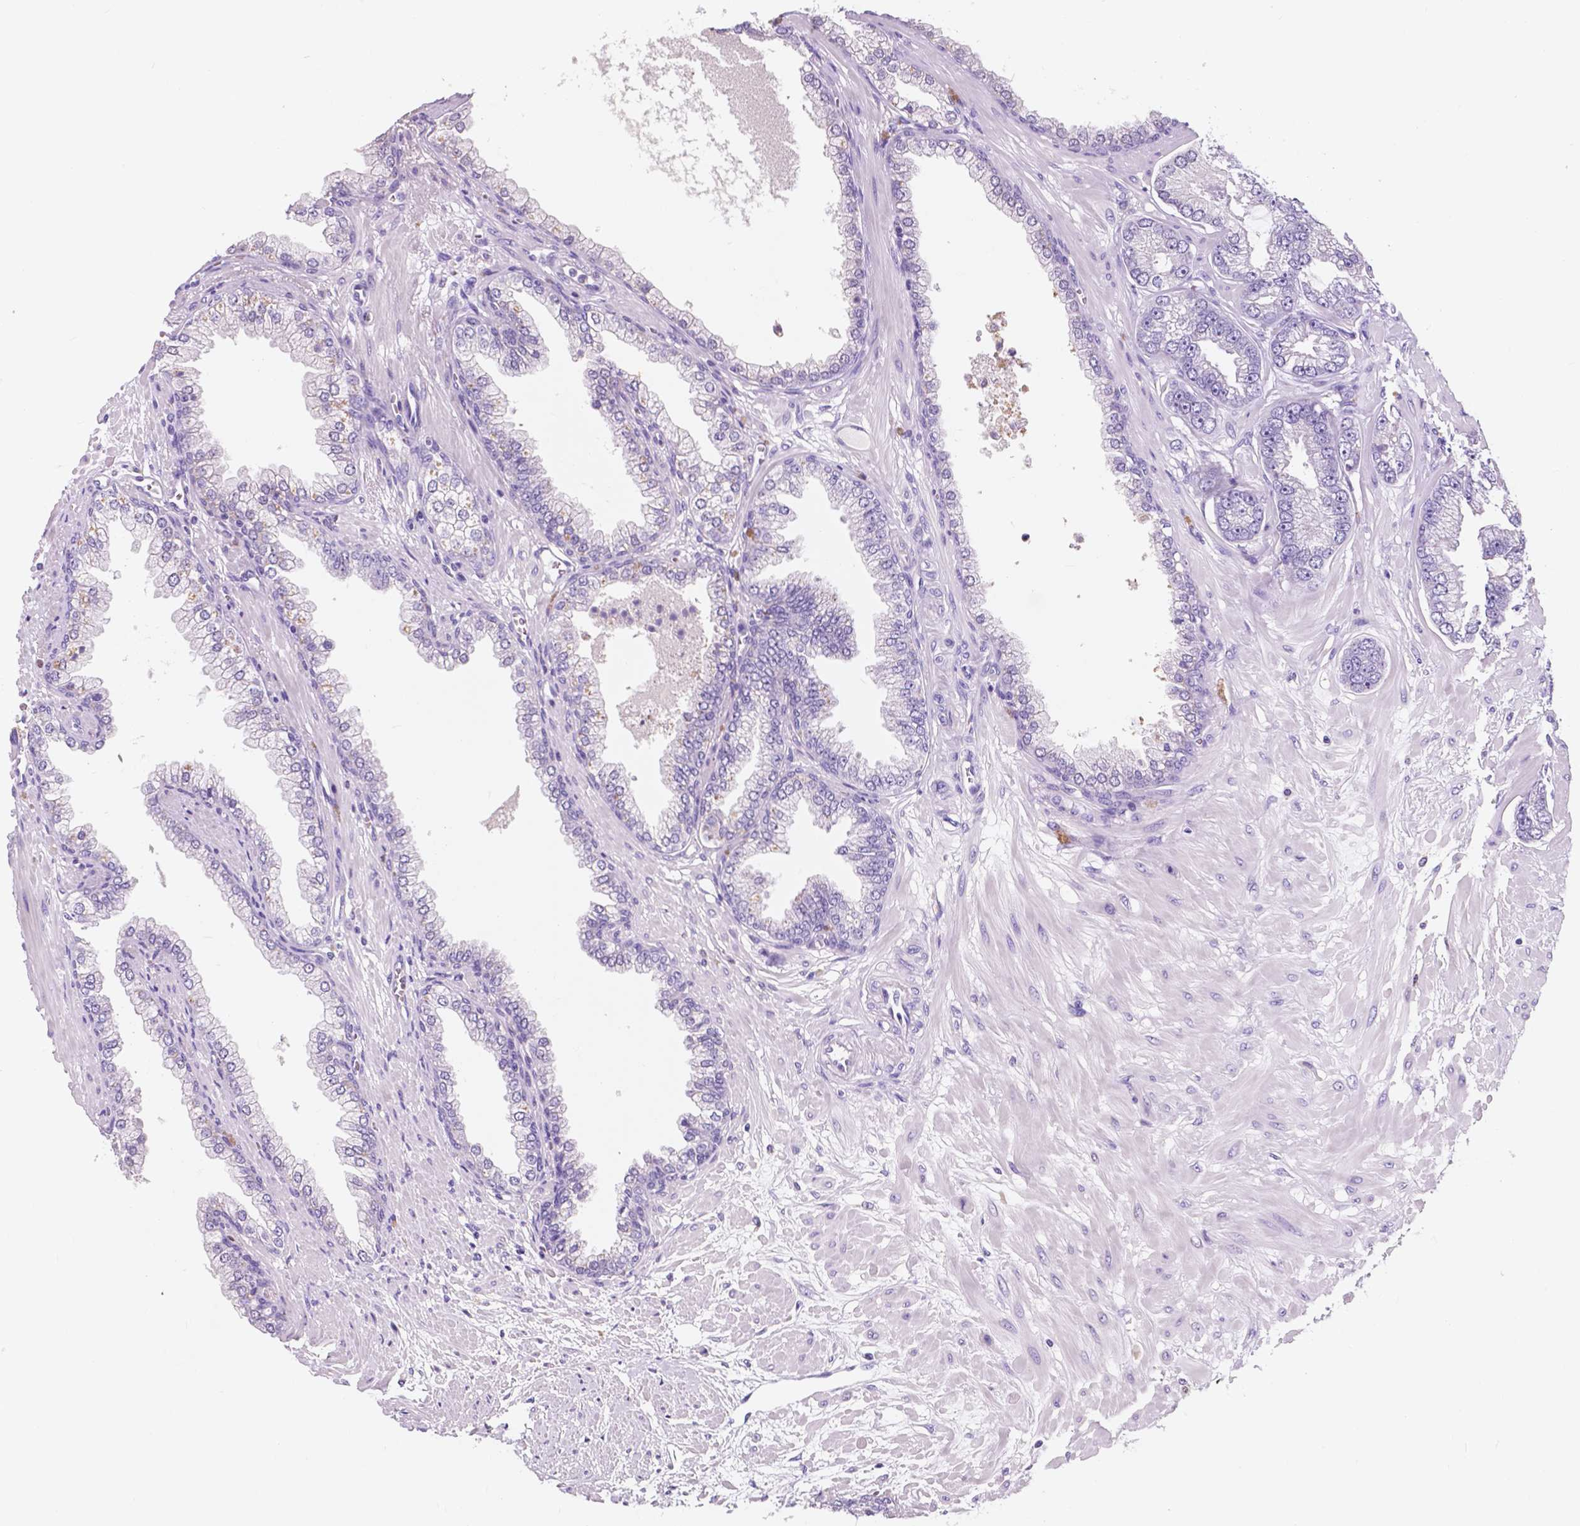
{"staining": {"intensity": "negative", "quantity": "none", "location": "none"}, "tissue": "prostate cancer", "cell_type": "Tumor cells", "image_type": "cancer", "snomed": [{"axis": "morphology", "description": "Adenocarcinoma, Low grade"}, {"axis": "topography", "description": "Prostate"}], "caption": "Adenocarcinoma (low-grade) (prostate) was stained to show a protein in brown. There is no significant positivity in tumor cells.", "gene": "IREB2", "patient": {"sex": "male", "age": 64}}